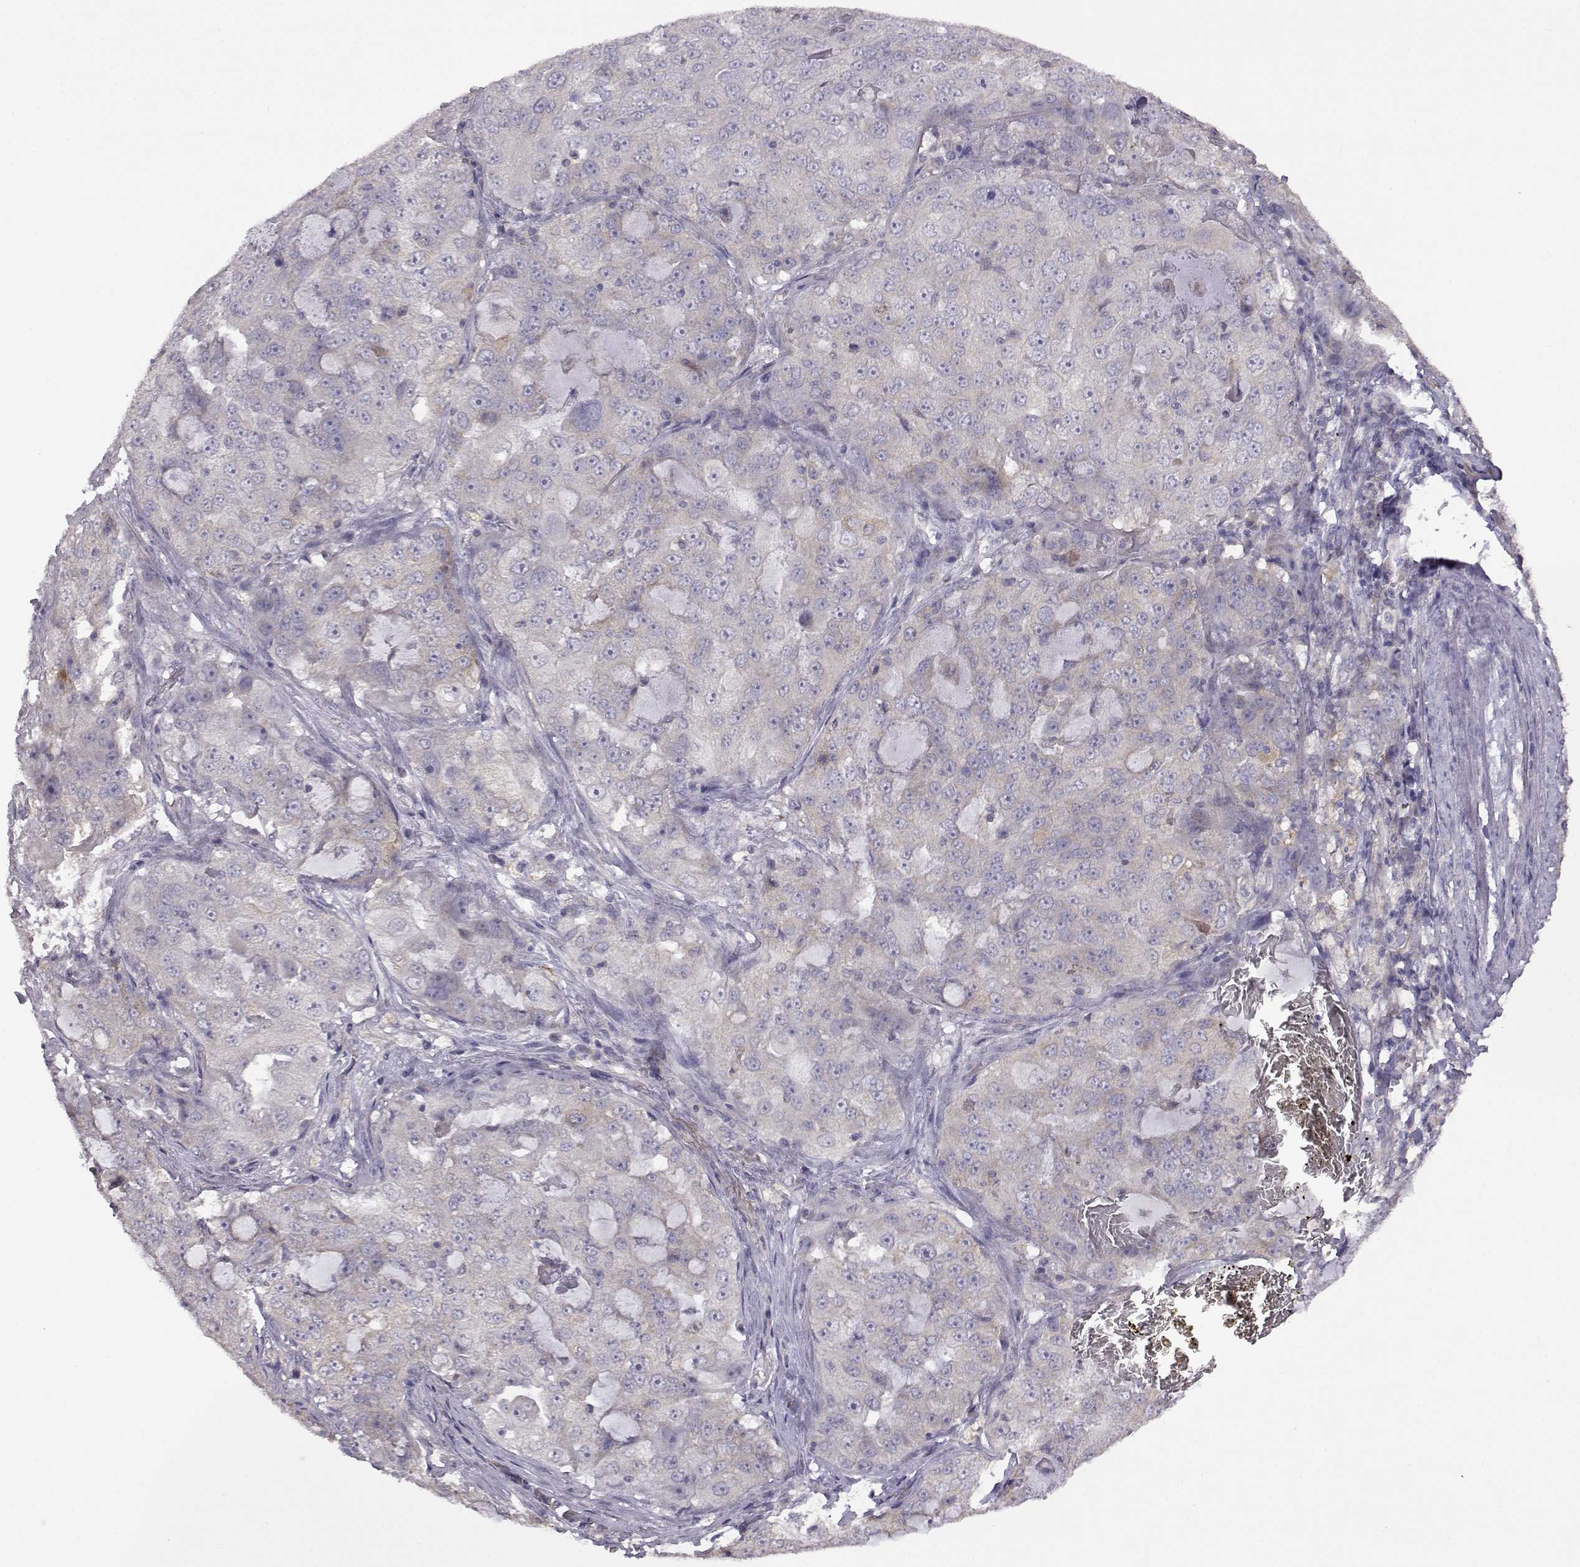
{"staining": {"intensity": "negative", "quantity": "none", "location": "none"}, "tissue": "lung cancer", "cell_type": "Tumor cells", "image_type": "cancer", "snomed": [{"axis": "morphology", "description": "Adenocarcinoma, NOS"}, {"axis": "topography", "description": "Lung"}], "caption": "This is an immunohistochemistry histopathology image of human lung cancer. There is no staining in tumor cells.", "gene": "VGF", "patient": {"sex": "female", "age": 61}}